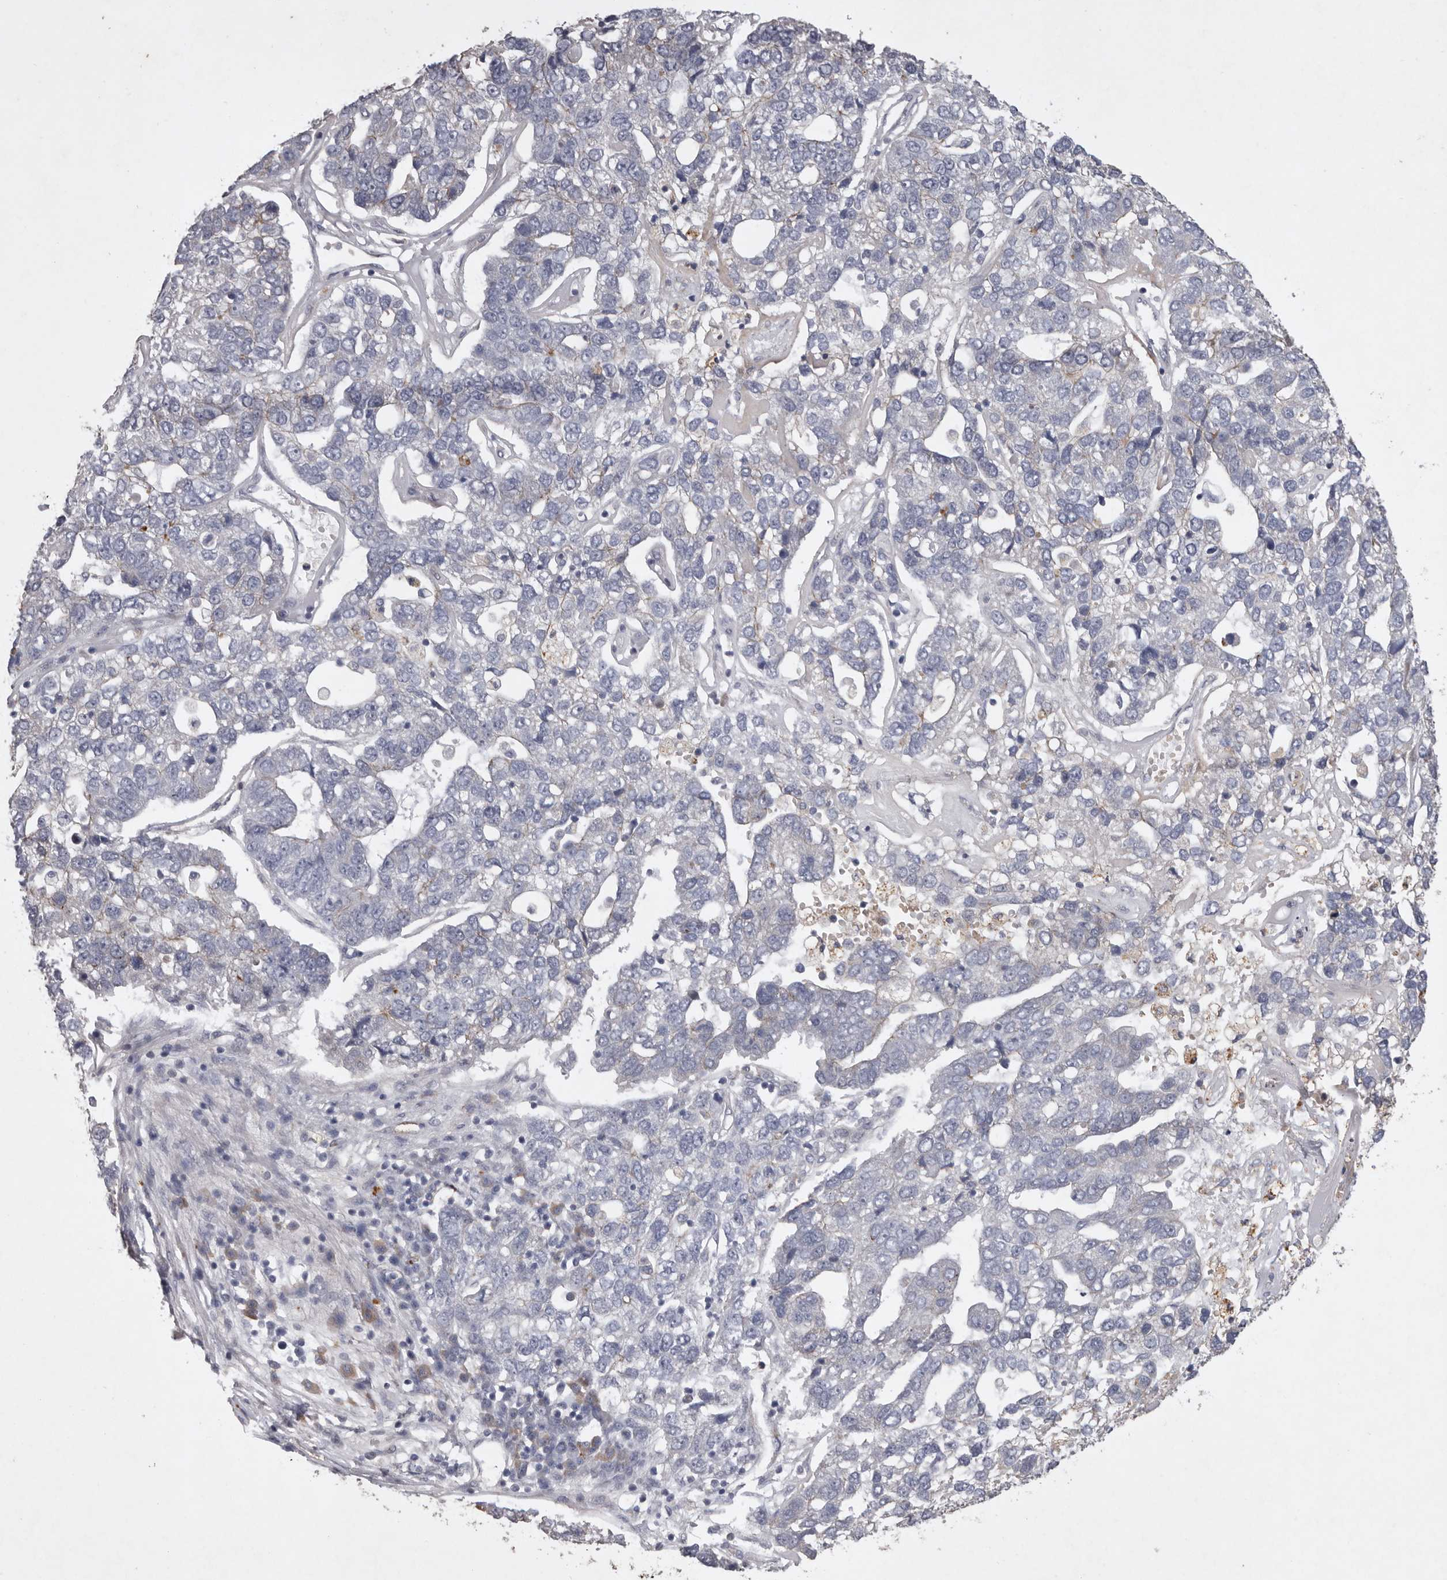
{"staining": {"intensity": "negative", "quantity": "none", "location": "none"}, "tissue": "pancreatic cancer", "cell_type": "Tumor cells", "image_type": "cancer", "snomed": [{"axis": "morphology", "description": "Adenocarcinoma, NOS"}, {"axis": "topography", "description": "Pancreas"}], "caption": "DAB immunohistochemical staining of human pancreatic adenocarcinoma shows no significant positivity in tumor cells. The staining is performed using DAB brown chromogen with nuclei counter-stained in using hematoxylin.", "gene": "NKAIN4", "patient": {"sex": "female", "age": 61}}